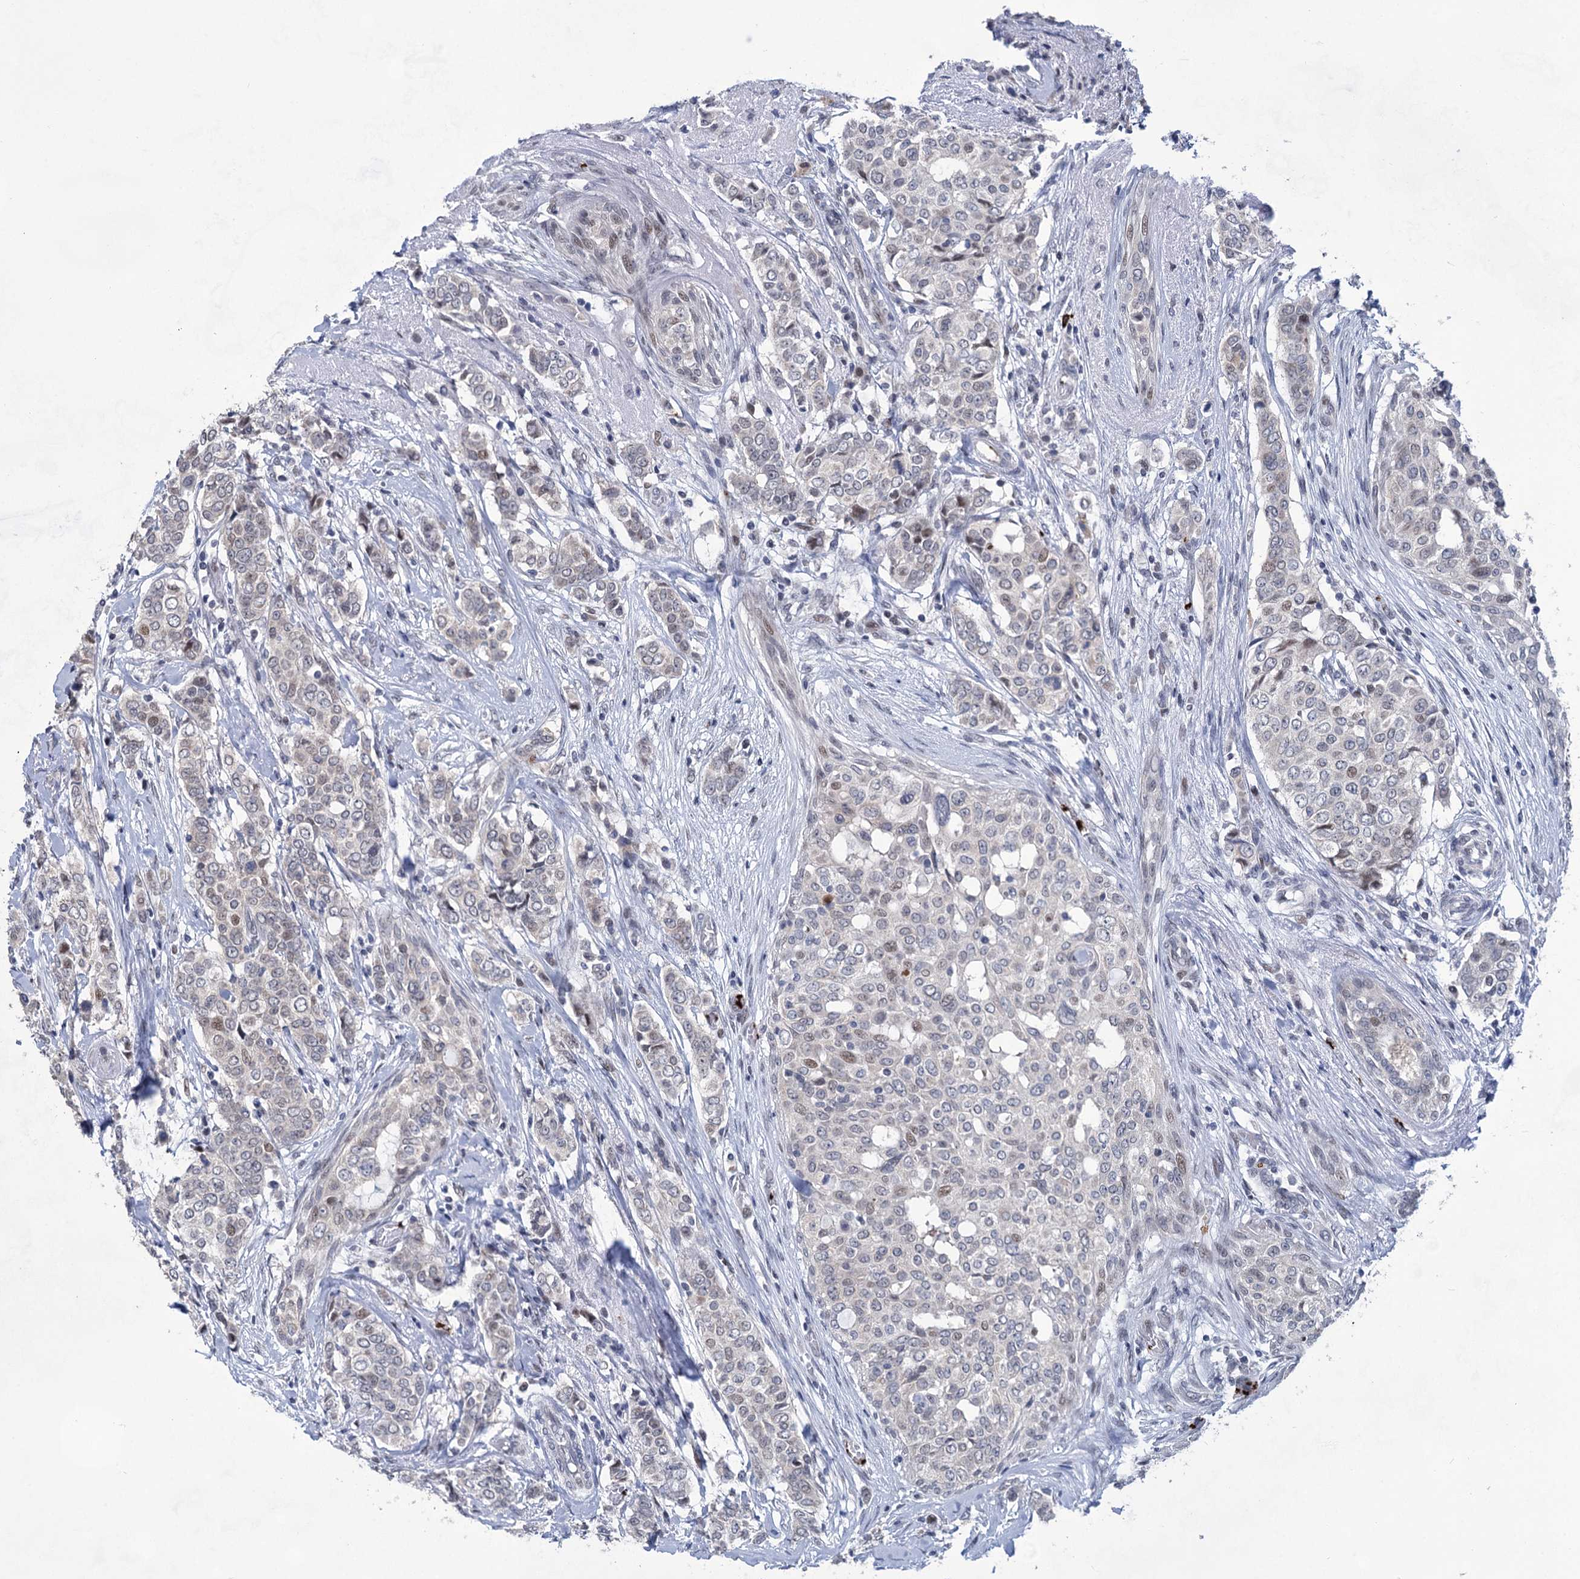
{"staining": {"intensity": "weak", "quantity": "<25%", "location": "nuclear"}, "tissue": "breast cancer", "cell_type": "Tumor cells", "image_type": "cancer", "snomed": [{"axis": "morphology", "description": "Lobular carcinoma"}, {"axis": "topography", "description": "Breast"}], "caption": "Lobular carcinoma (breast) was stained to show a protein in brown. There is no significant positivity in tumor cells.", "gene": "MON2", "patient": {"sex": "female", "age": 51}}